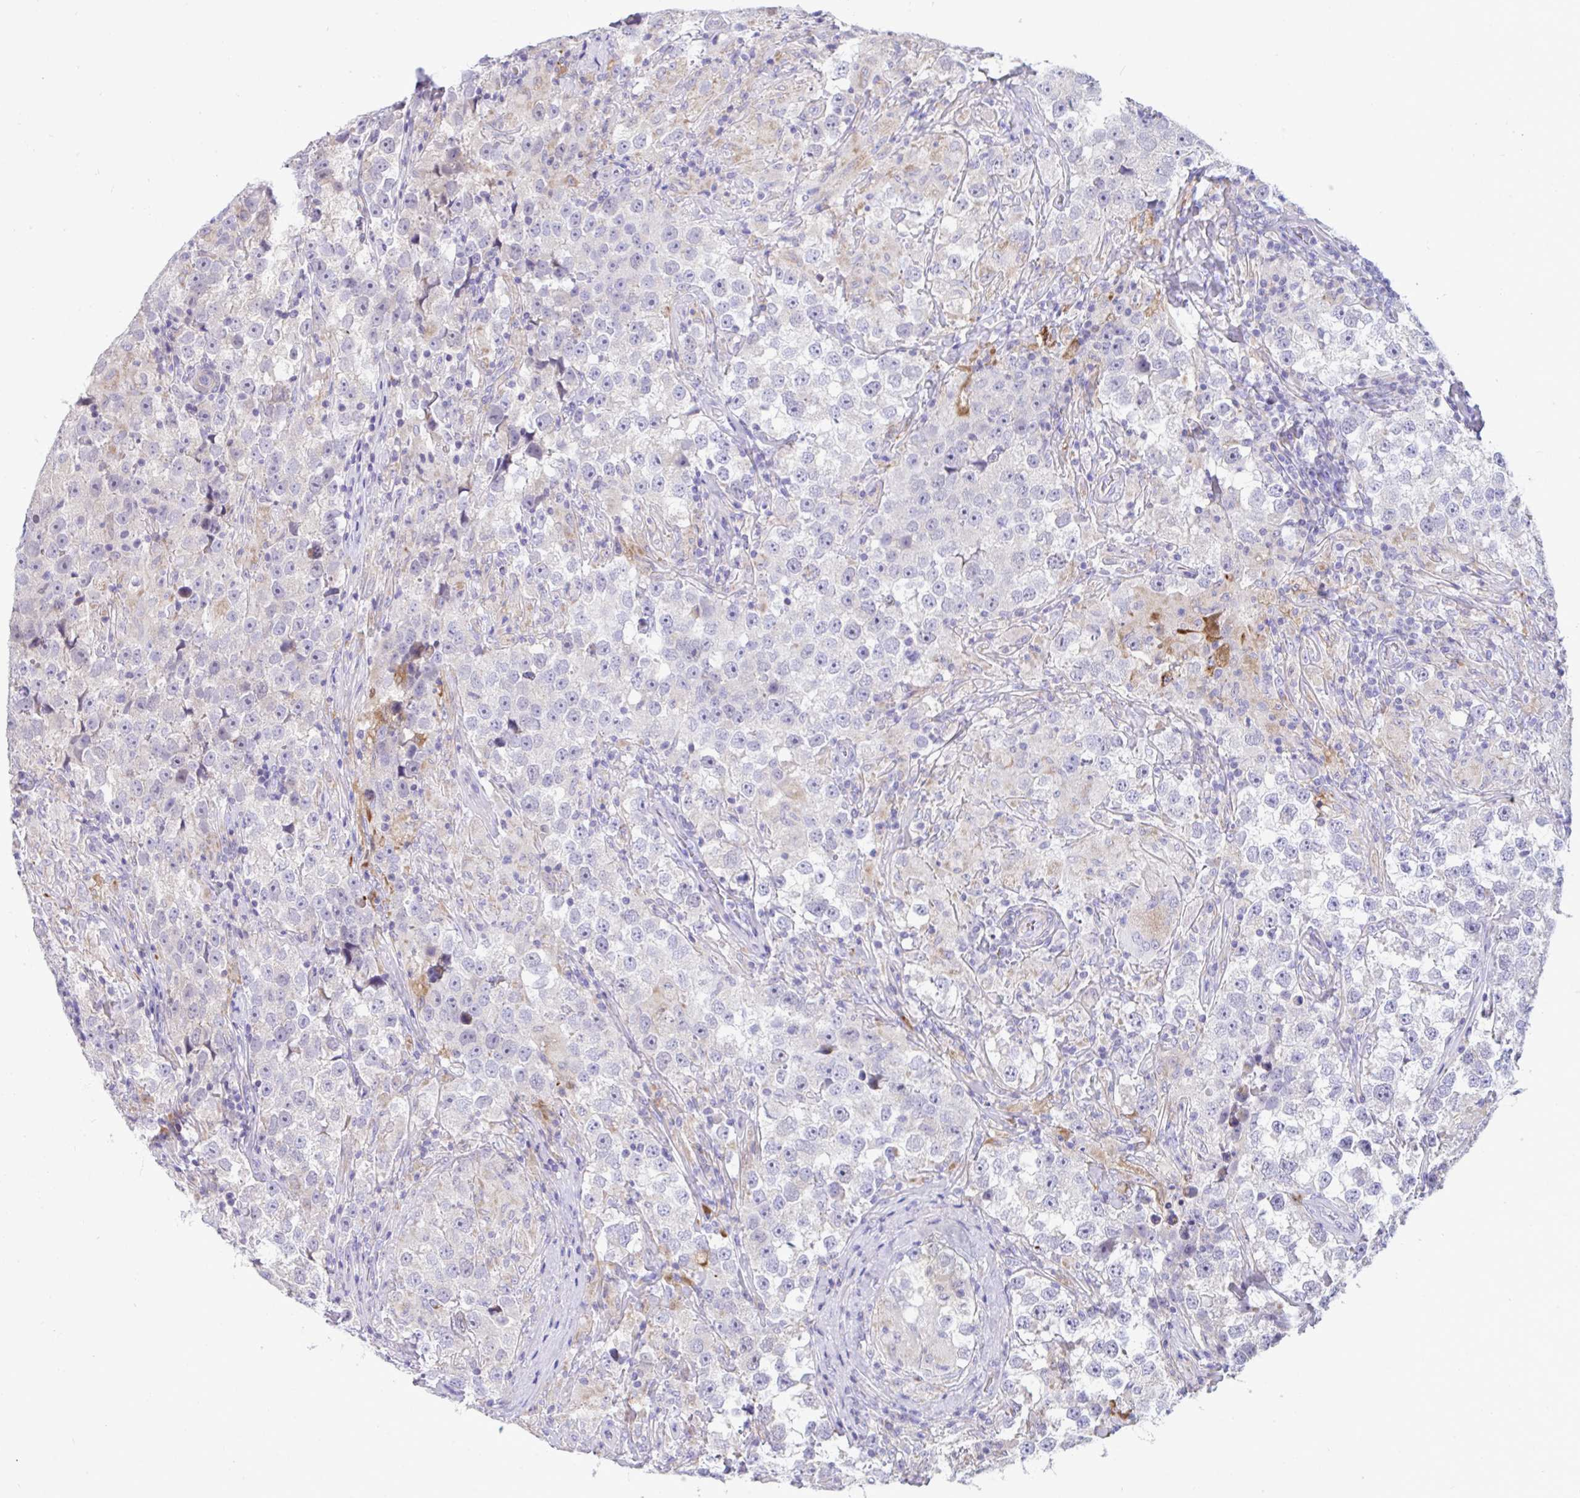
{"staining": {"intensity": "negative", "quantity": "none", "location": "none"}, "tissue": "testis cancer", "cell_type": "Tumor cells", "image_type": "cancer", "snomed": [{"axis": "morphology", "description": "Seminoma, NOS"}, {"axis": "topography", "description": "Testis"}], "caption": "The immunohistochemistry histopathology image has no significant staining in tumor cells of testis seminoma tissue.", "gene": "DTX3", "patient": {"sex": "male", "age": 46}}